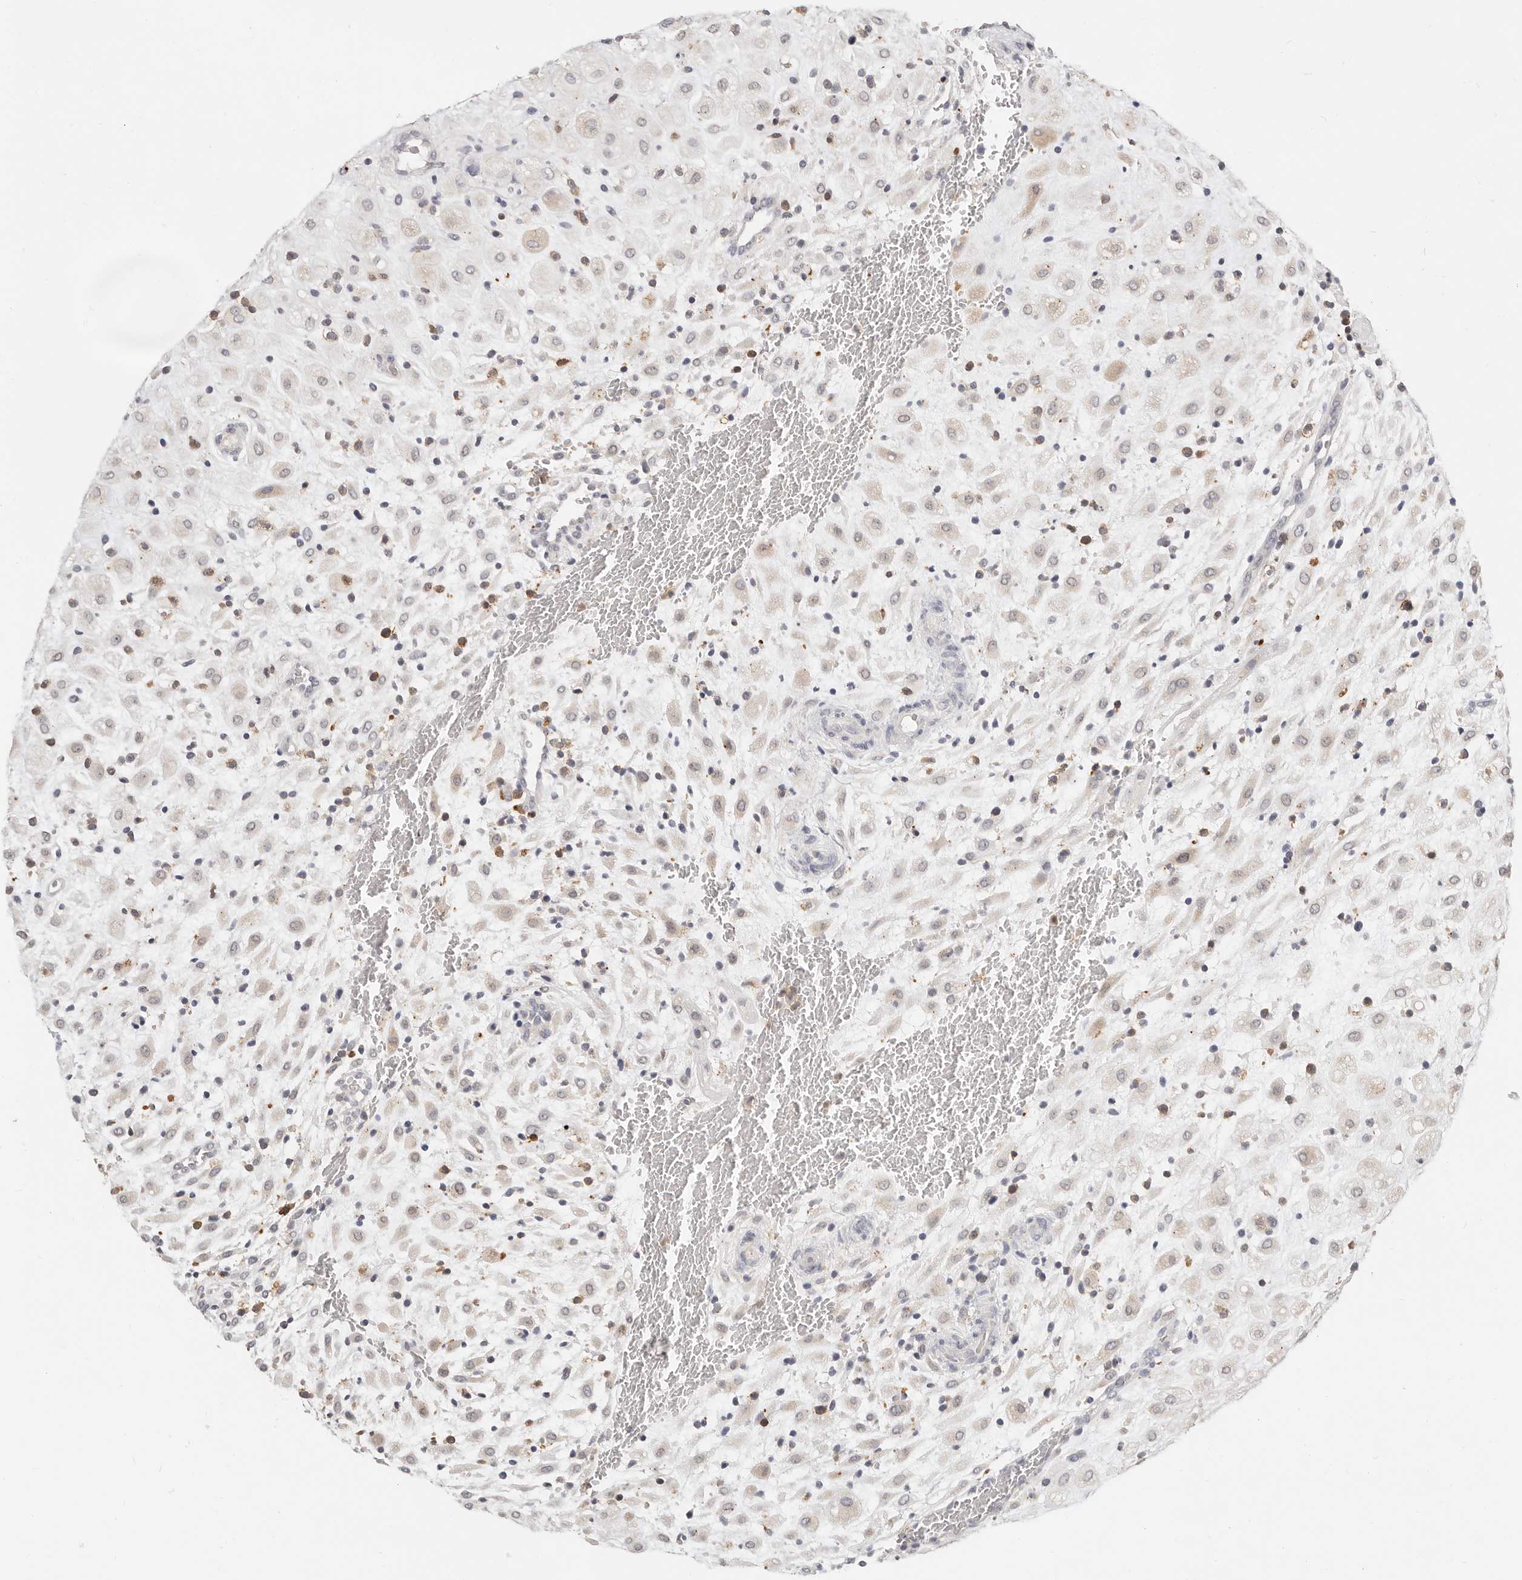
{"staining": {"intensity": "moderate", "quantity": "<25%", "location": "cytoplasmic/membranous"}, "tissue": "placenta", "cell_type": "Decidual cells", "image_type": "normal", "snomed": [{"axis": "morphology", "description": "Normal tissue, NOS"}, {"axis": "topography", "description": "Placenta"}], "caption": "IHC photomicrograph of benign human placenta stained for a protein (brown), which shows low levels of moderate cytoplasmic/membranous positivity in about <25% of decidual cells.", "gene": "TMEM63B", "patient": {"sex": "female", "age": 35}}